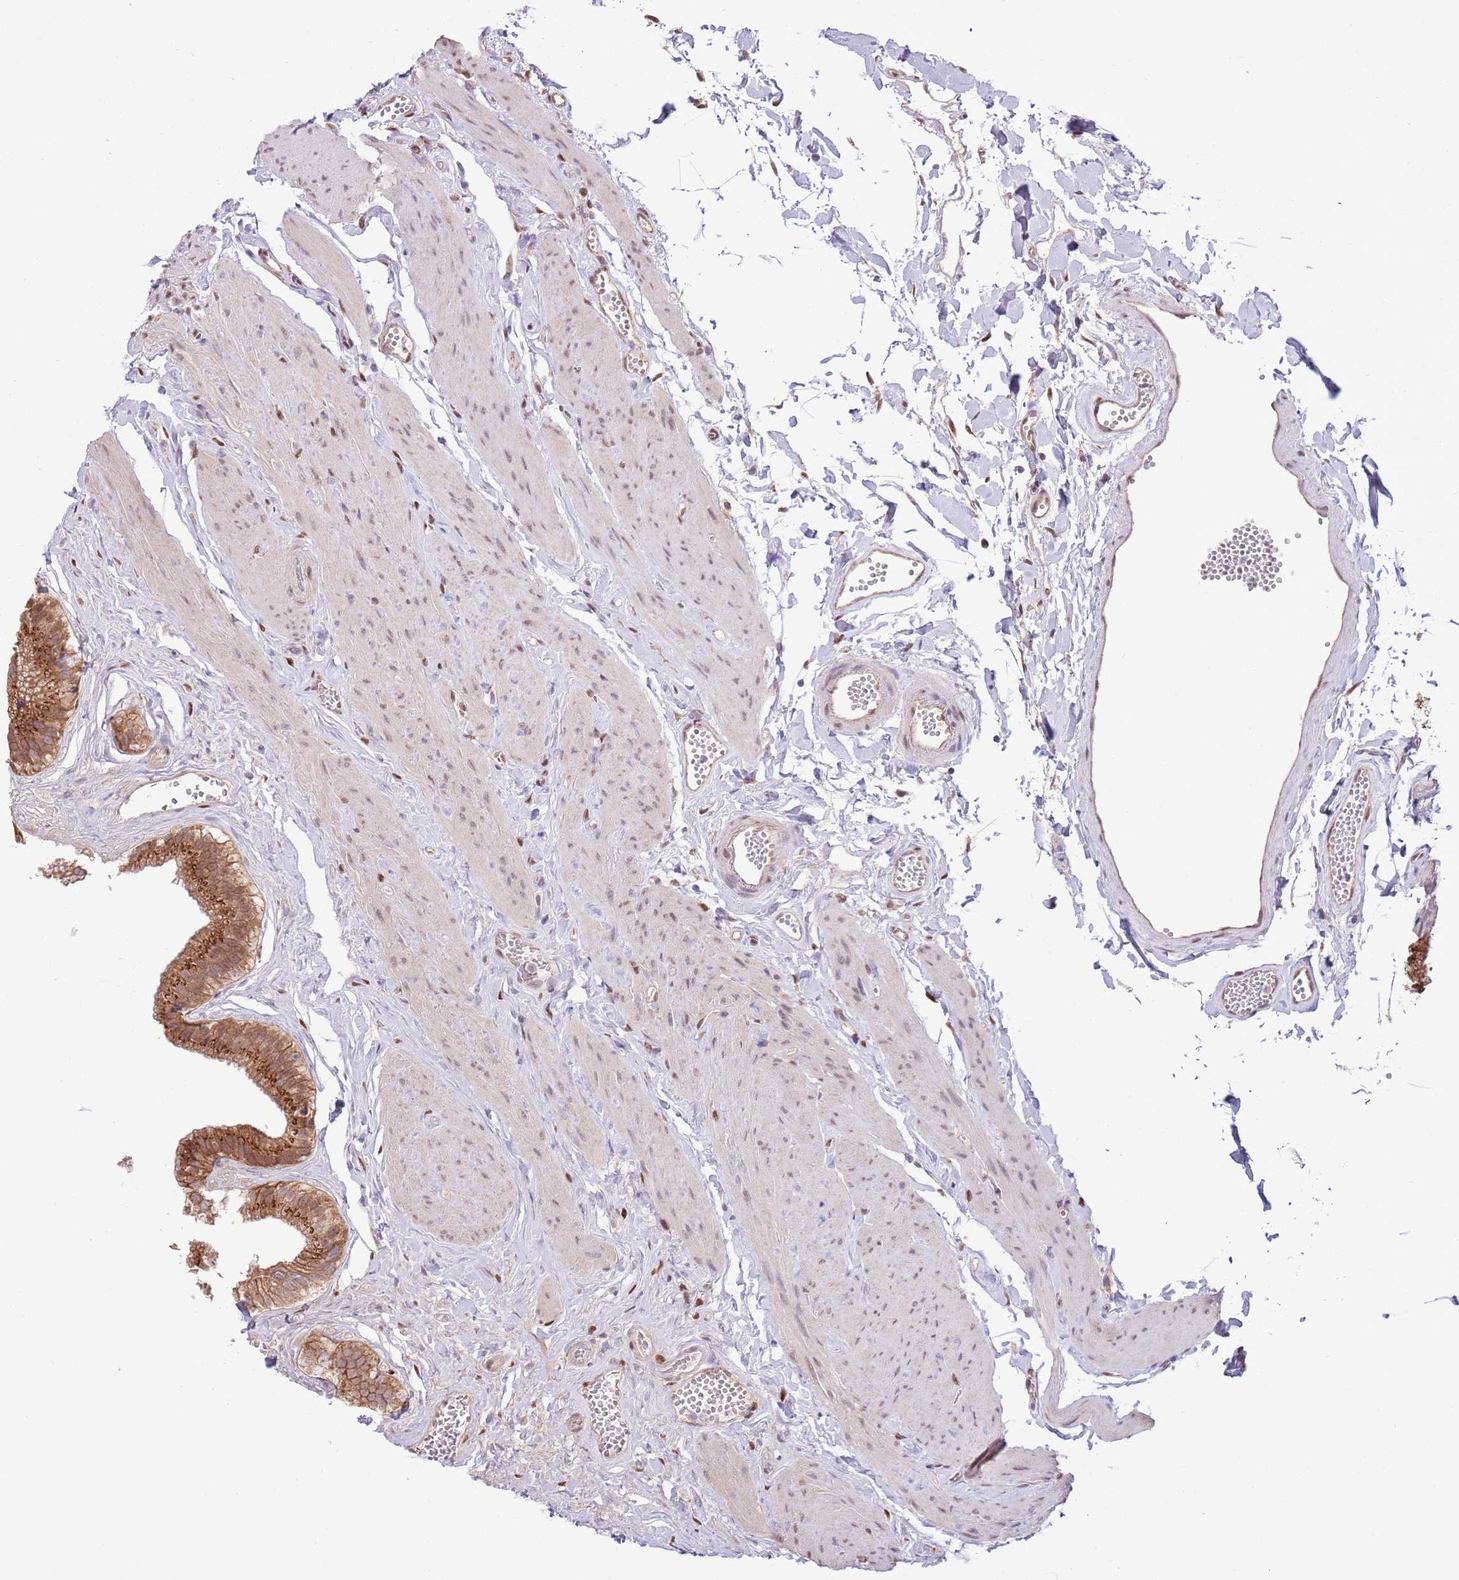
{"staining": {"intensity": "strong", "quantity": ">75%", "location": "cytoplasmic/membranous"}, "tissue": "gallbladder", "cell_type": "Glandular cells", "image_type": "normal", "snomed": [{"axis": "morphology", "description": "Normal tissue, NOS"}, {"axis": "topography", "description": "Gallbladder"}], "caption": "A brown stain highlights strong cytoplasmic/membranous expression of a protein in glandular cells of unremarkable human gallbladder.", "gene": "ARL2BP", "patient": {"sex": "female", "age": 54}}